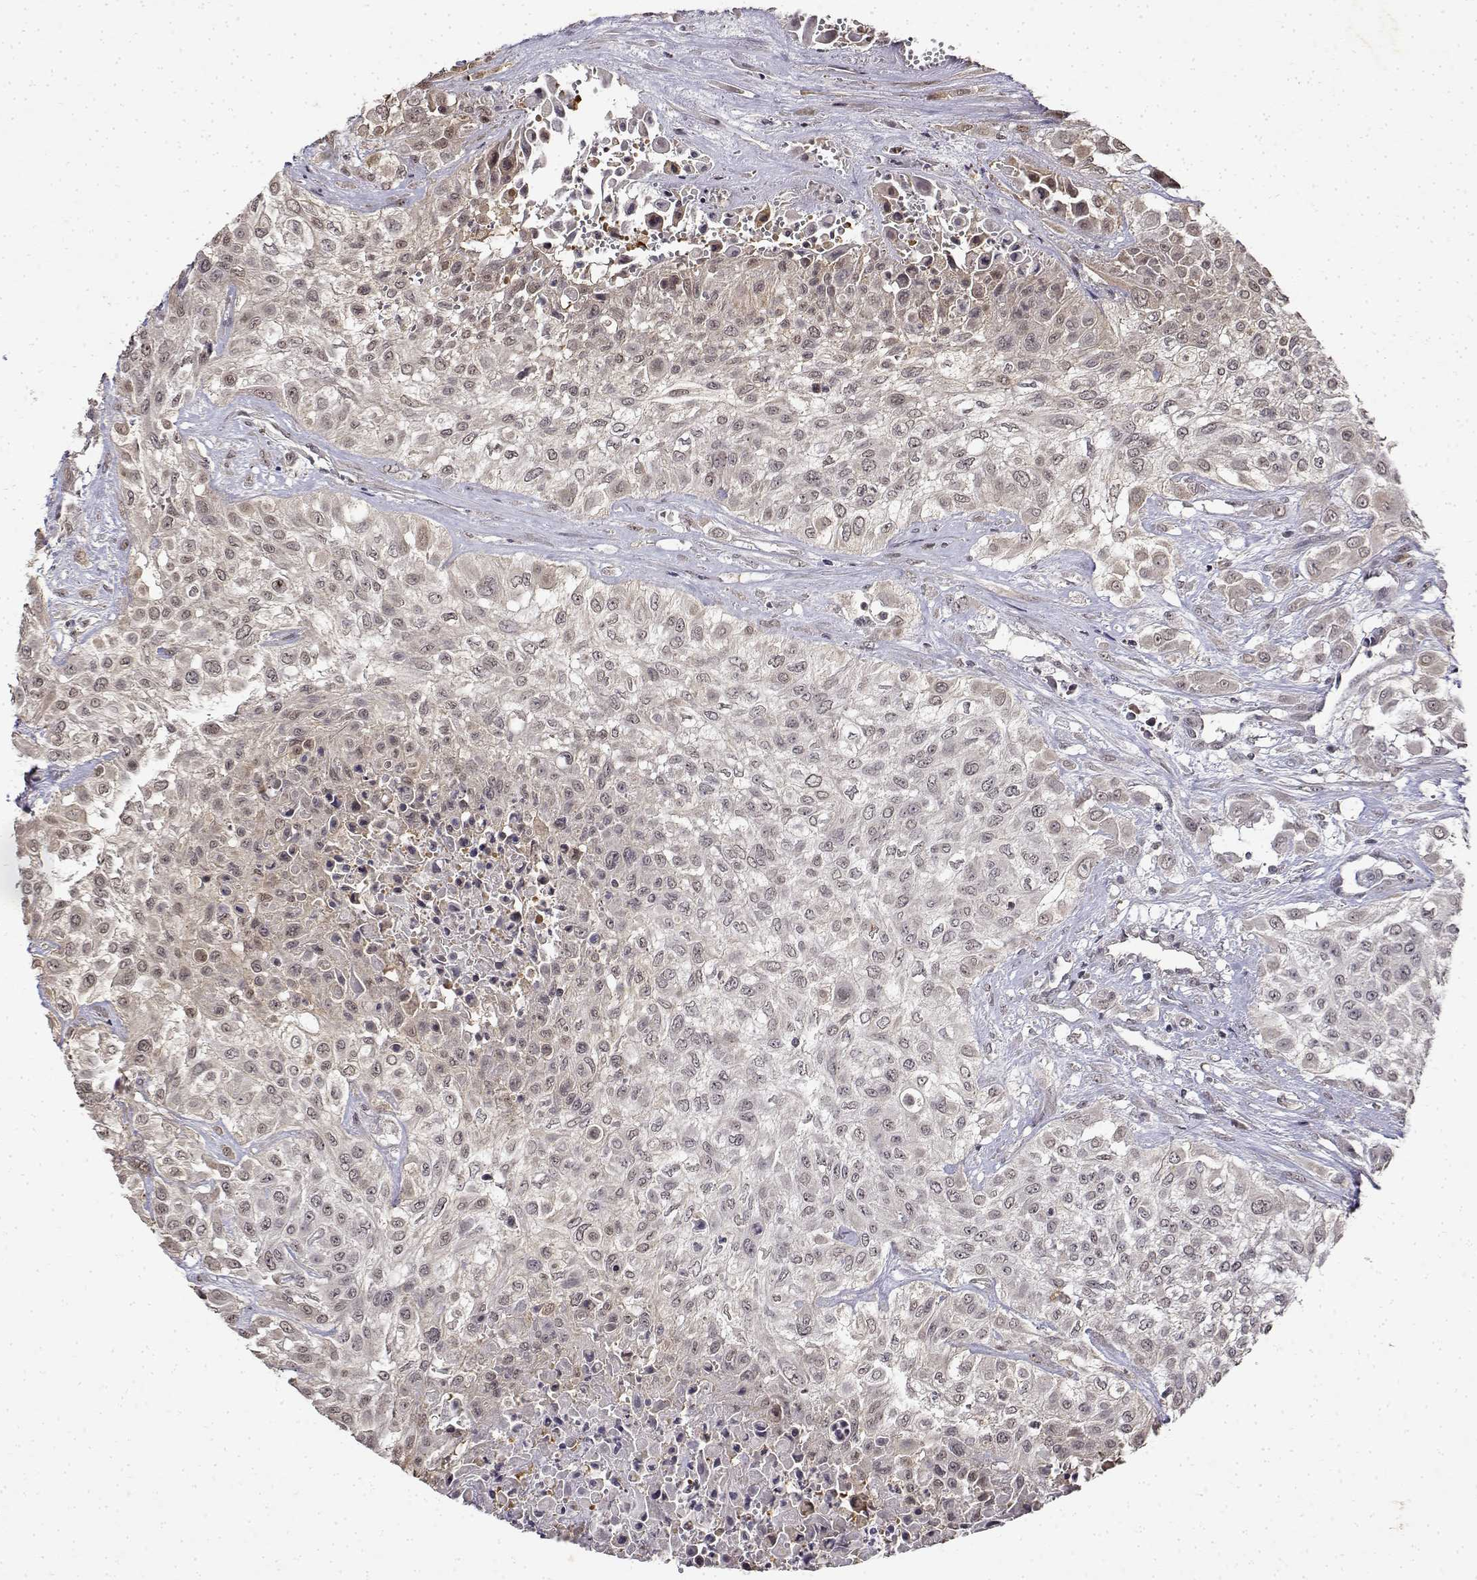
{"staining": {"intensity": "weak", "quantity": "<25%", "location": "cytoplasmic/membranous"}, "tissue": "urothelial cancer", "cell_type": "Tumor cells", "image_type": "cancer", "snomed": [{"axis": "morphology", "description": "Urothelial carcinoma, High grade"}, {"axis": "topography", "description": "Urinary bladder"}], "caption": "High power microscopy histopathology image of an IHC histopathology image of high-grade urothelial carcinoma, revealing no significant positivity in tumor cells.", "gene": "BDNF", "patient": {"sex": "male", "age": 57}}